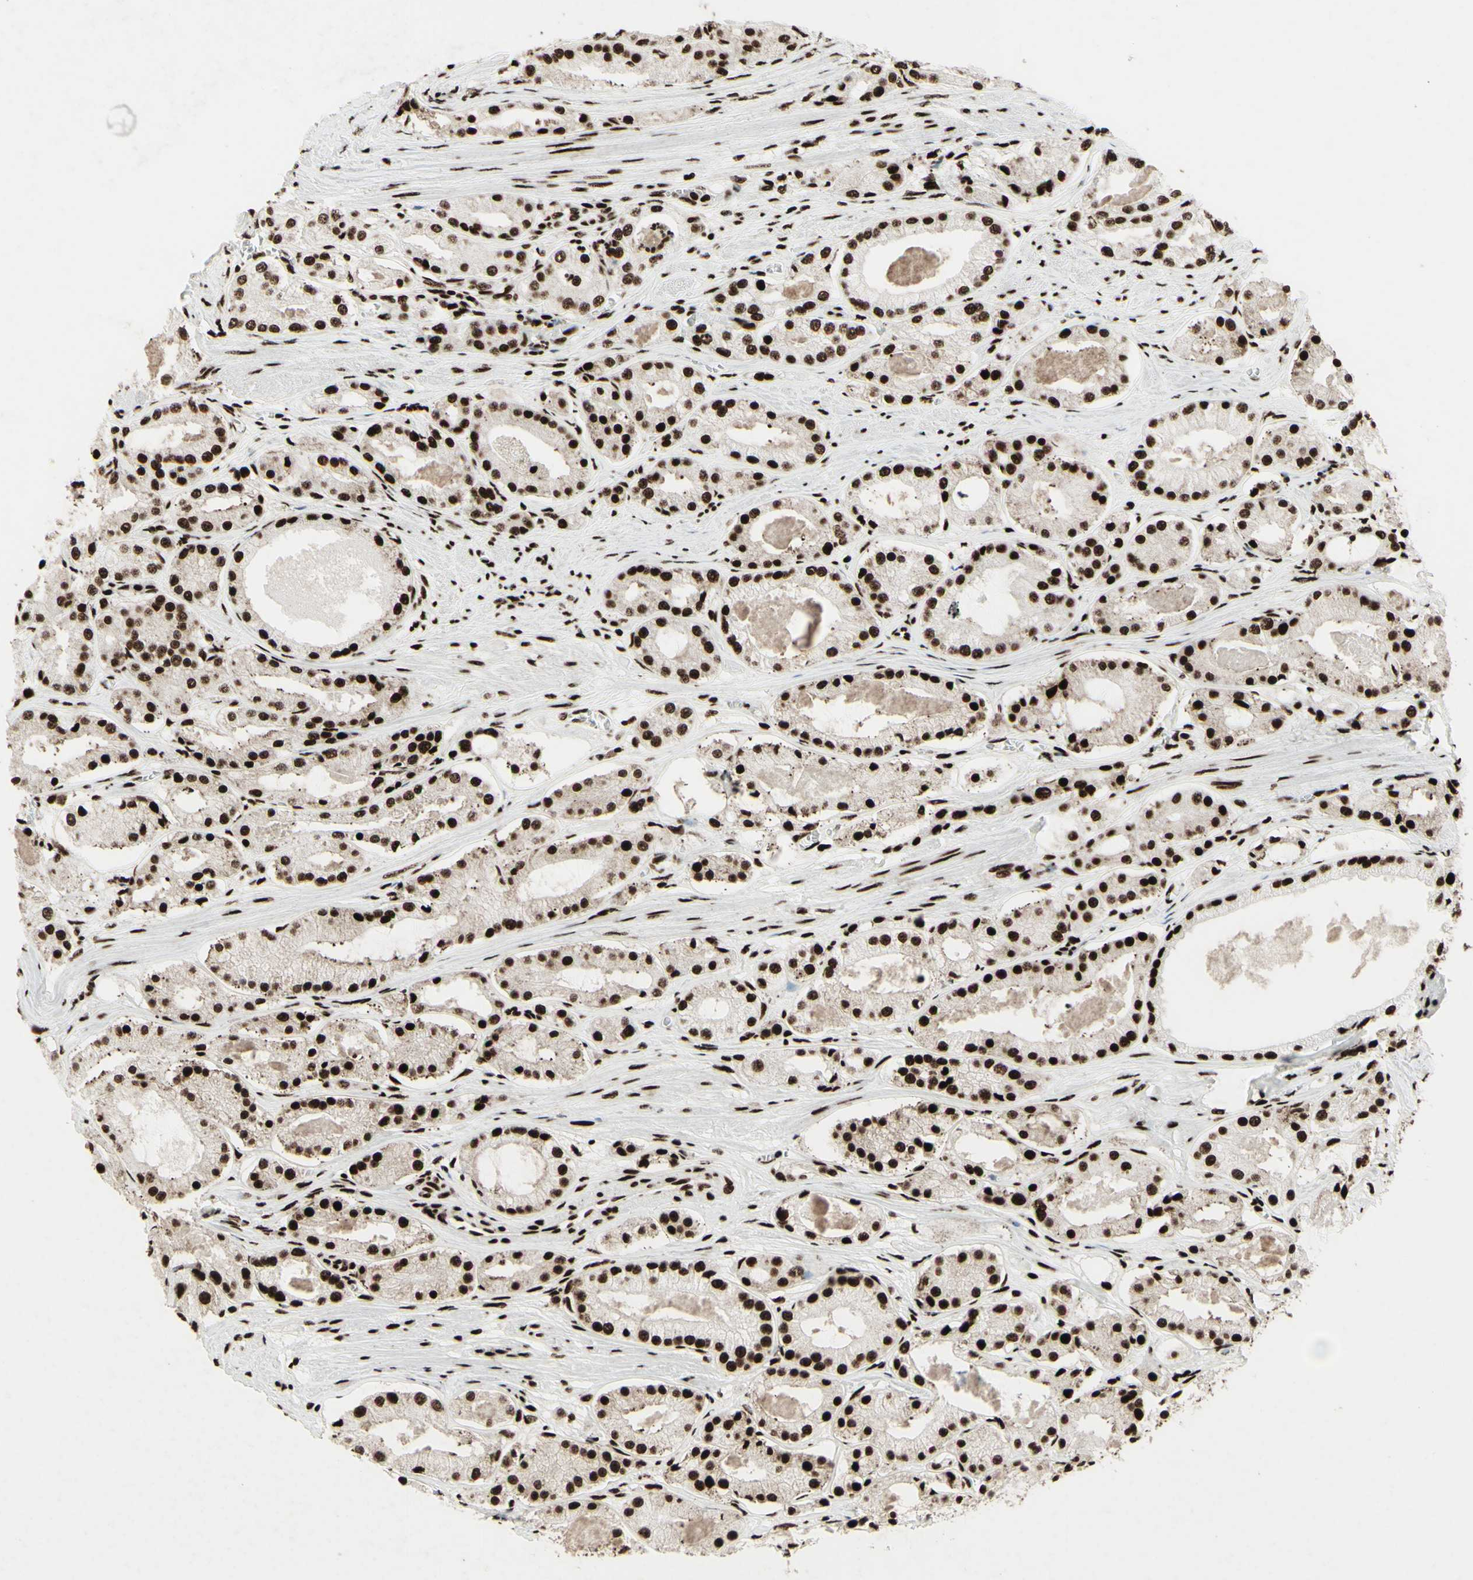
{"staining": {"intensity": "strong", "quantity": ">75%", "location": "nuclear"}, "tissue": "prostate cancer", "cell_type": "Tumor cells", "image_type": "cancer", "snomed": [{"axis": "morphology", "description": "Adenocarcinoma, High grade"}, {"axis": "topography", "description": "Prostate"}], "caption": "Human prostate cancer (high-grade adenocarcinoma) stained with a protein marker shows strong staining in tumor cells.", "gene": "U2AF2", "patient": {"sex": "male", "age": 66}}